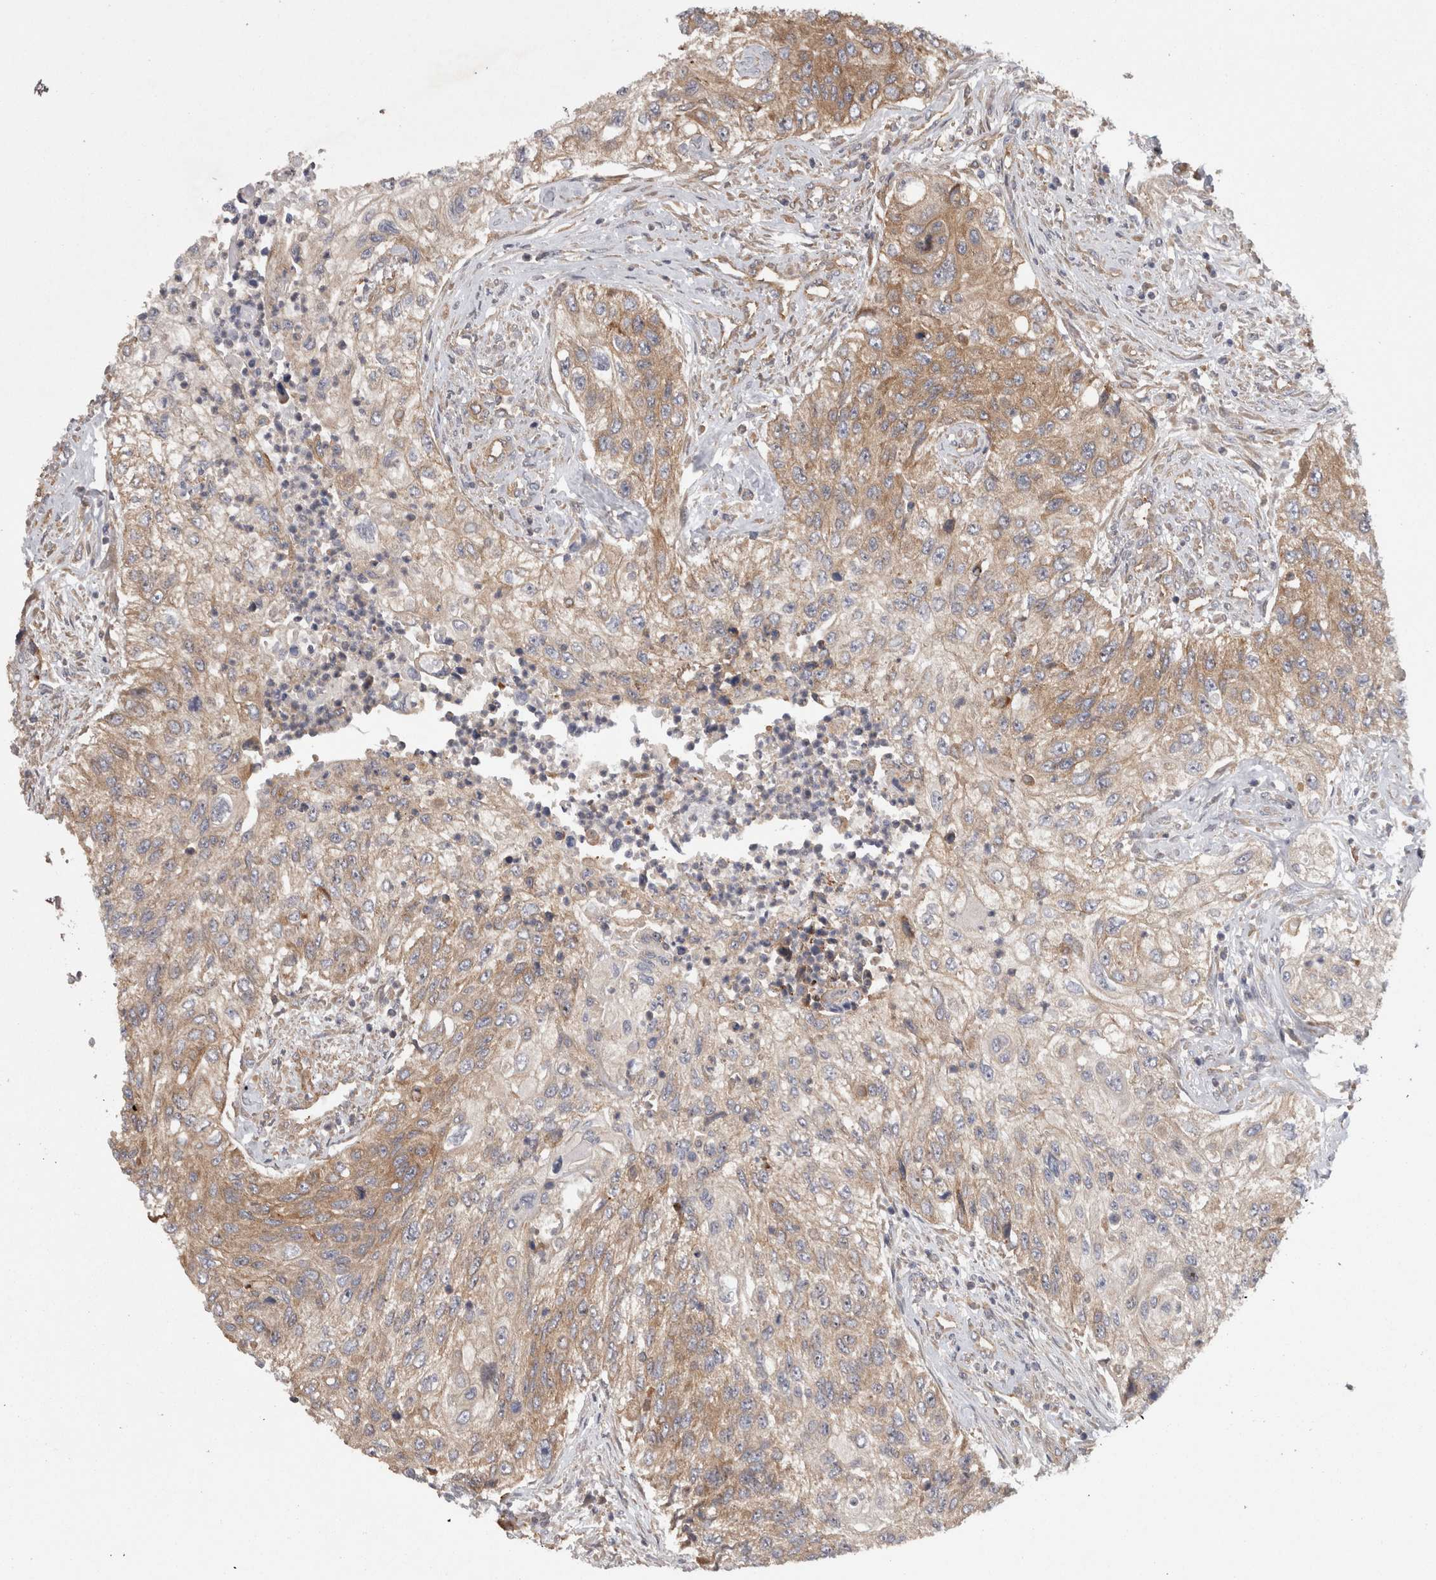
{"staining": {"intensity": "moderate", "quantity": ">75%", "location": "cytoplasmic/membranous"}, "tissue": "urothelial cancer", "cell_type": "Tumor cells", "image_type": "cancer", "snomed": [{"axis": "morphology", "description": "Urothelial carcinoma, High grade"}, {"axis": "topography", "description": "Urinary bladder"}], "caption": "An image of urothelial cancer stained for a protein displays moderate cytoplasmic/membranous brown staining in tumor cells. (brown staining indicates protein expression, while blue staining denotes nuclei).", "gene": "SMCR8", "patient": {"sex": "female", "age": 60}}